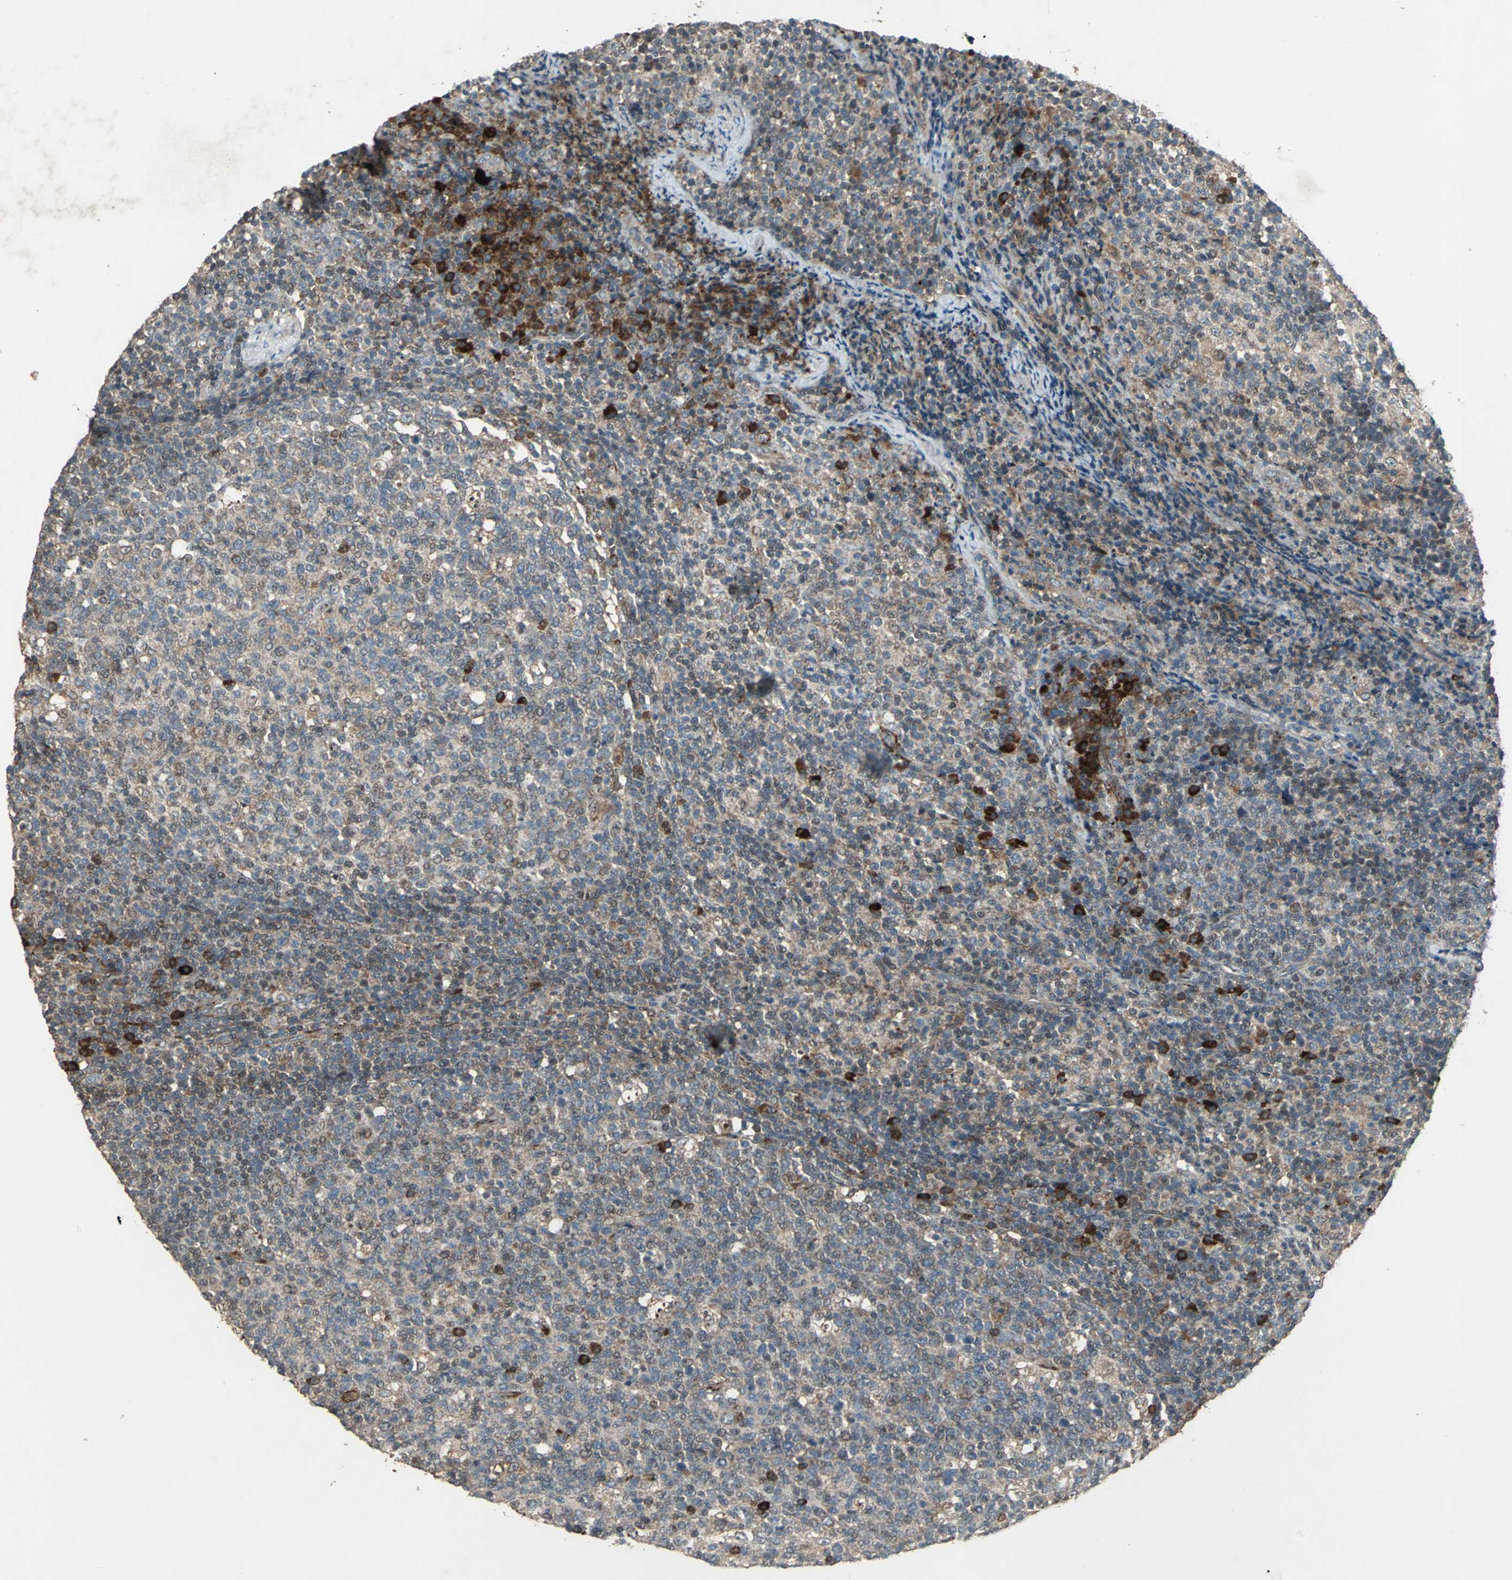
{"staining": {"intensity": "moderate", "quantity": ">75%", "location": "cytoplasmic/membranous"}, "tissue": "lymph node", "cell_type": "Germinal center cells", "image_type": "normal", "snomed": [{"axis": "morphology", "description": "Normal tissue, NOS"}, {"axis": "morphology", "description": "Inflammation, NOS"}, {"axis": "topography", "description": "Lymph node"}], "caption": "Immunohistochemical staining of normal human lymph node demonstrates >75% levels of moderate cytoplasmic/membranous protein staining in about >75% of germinal center cells.", "gene": "SEPTIN4", "patient": {"sex": "male", "age": 55}}